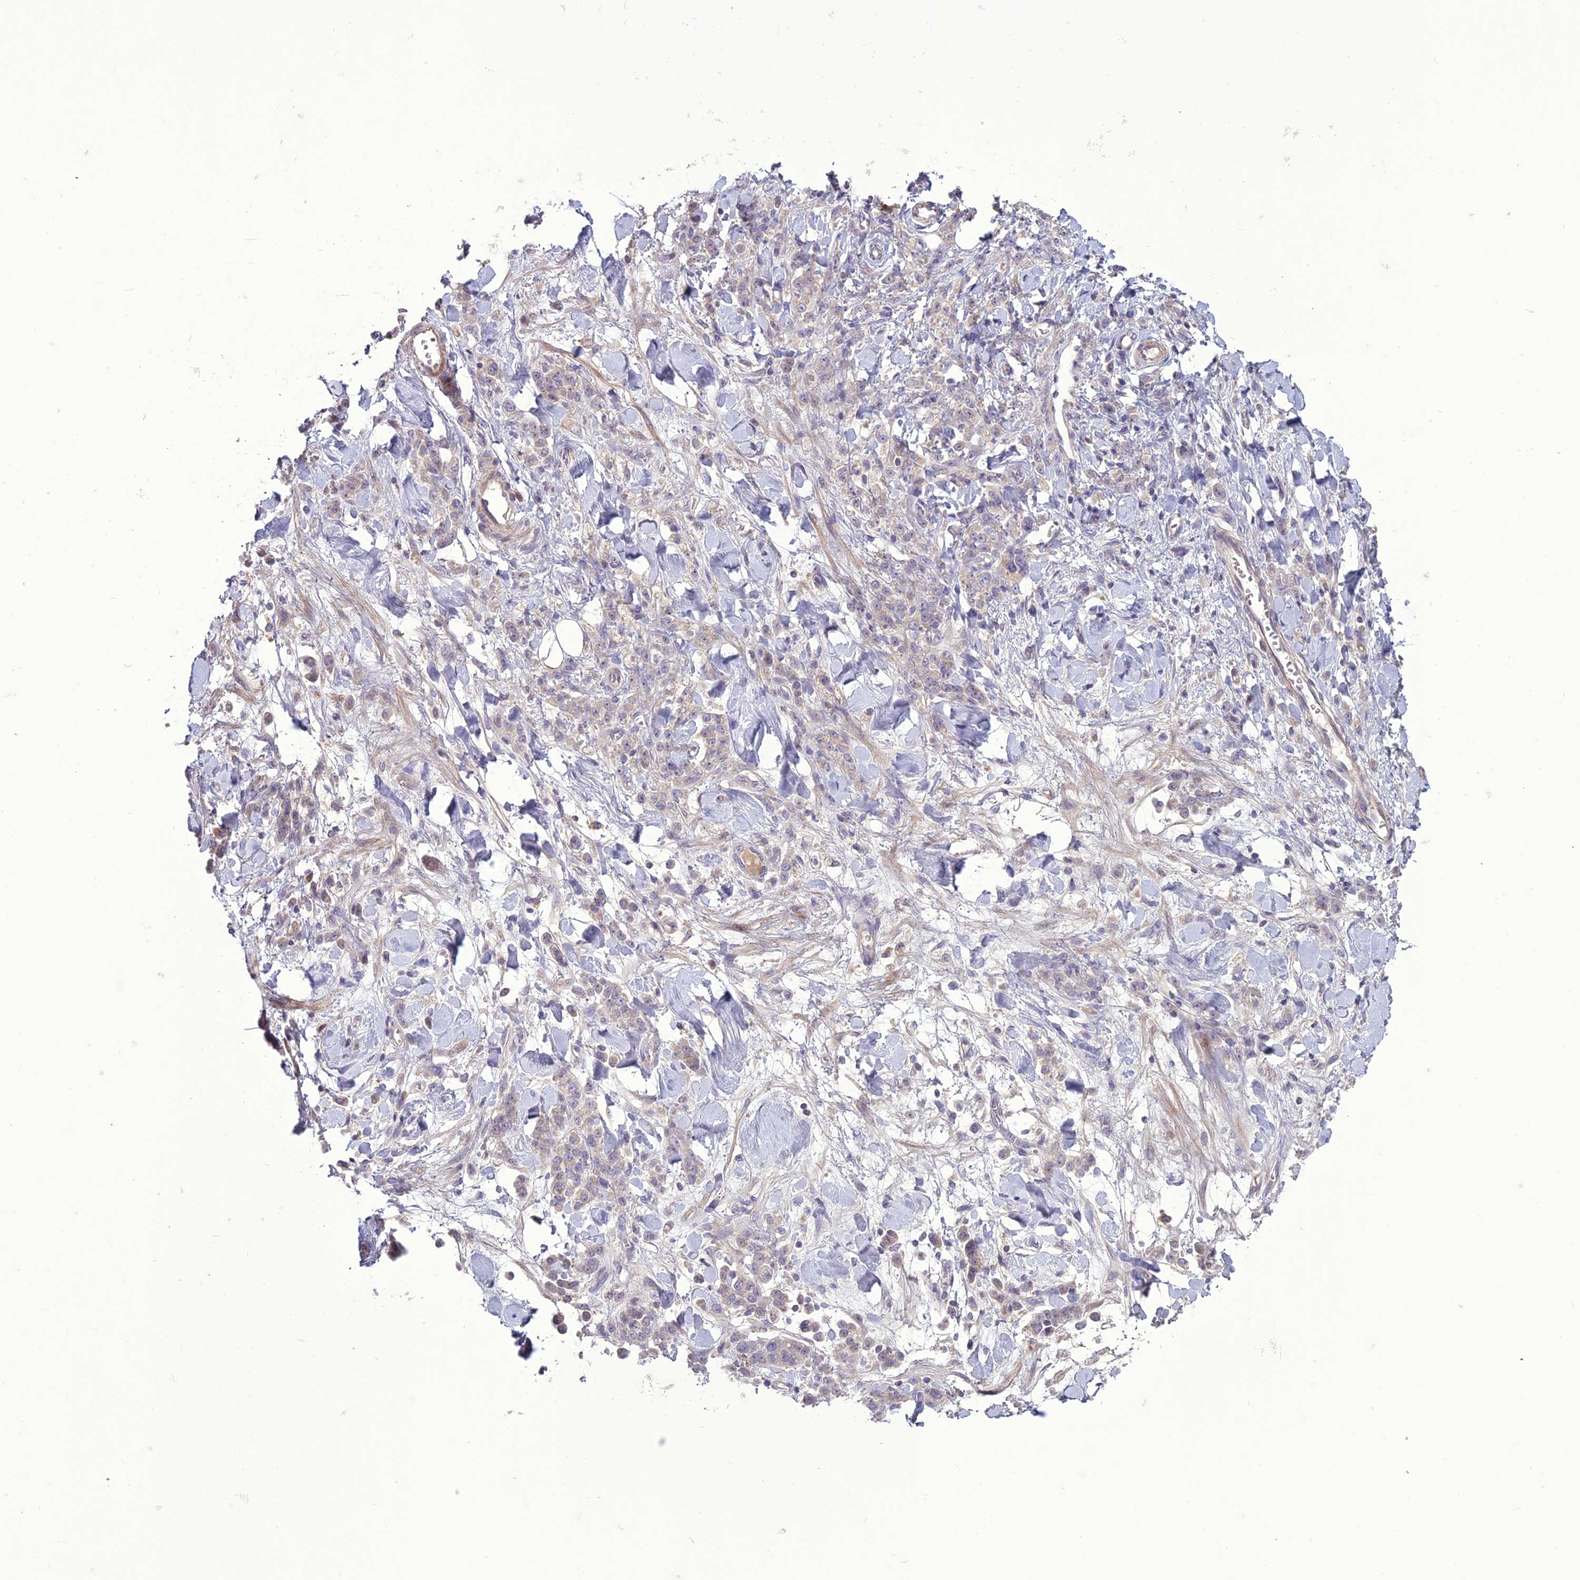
{"staining": {"intensity": "weak", "quantity": "<25%", "location": "cytoplasmic/membranous"}, "tissue": "stomach cancer", "cell_type": "Tumor cells", "image_type": "cancer", "snomed": [{"axis": "morphology", "description": "Normal tissue, NOS"}, {"axis": "morphology", "description": "Adenocarcinoma, NOS"}, {"axis": "topography", "description": "Stomach"}], "caption": "The IHC histopathology image has no significant expression in tumor cells of stomach adenocarcinoma tissue.", "gene": "C2orf76", "patient": {"sex": "male", "age": 82}}